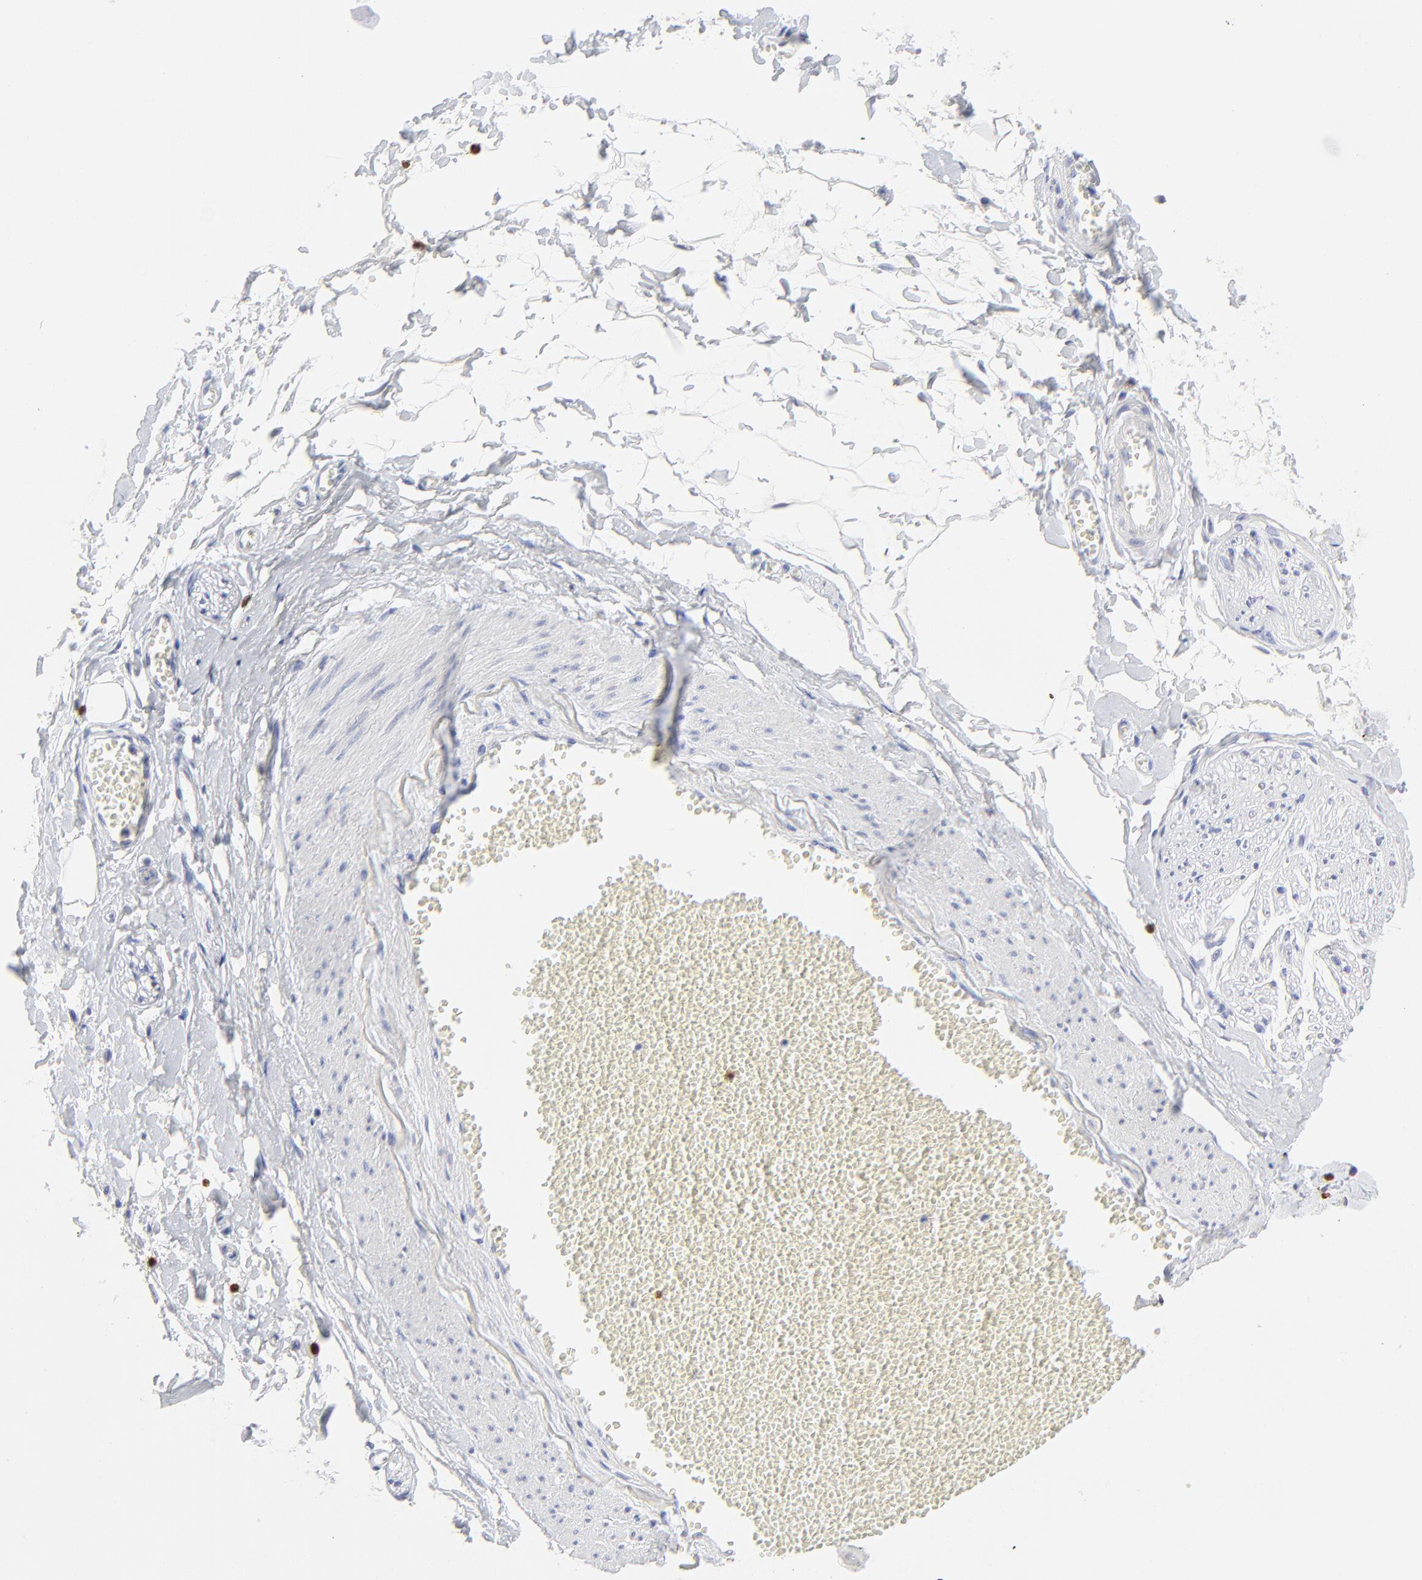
{"staining": {"intensity": "negative", "quantity": "none", "location": "none"}, "tissue": "adipose tissue", "cell_type": "Adipocytes", "image_type": "normal", "snomed": [{"axis": "morphology", "description": "Normal tissue, NOS"}, {"axis": "morphology", "description": "Inflammation, NOS"}, {"axis": "topography", "description": "Salivary gland"}, {"axis": "topography", "description": "Peripheral nerve tissue"}], "caption": "Immunohistochemistry (IHC) photomicrograph of unremarkable adipose tissue: adipose tissue stained with DAB reveals no significant protein staining in adipocytes. Nuclei are stained in blue.", "gene": "ZAP70", "patient": {"sex": "female", "age": 75}}